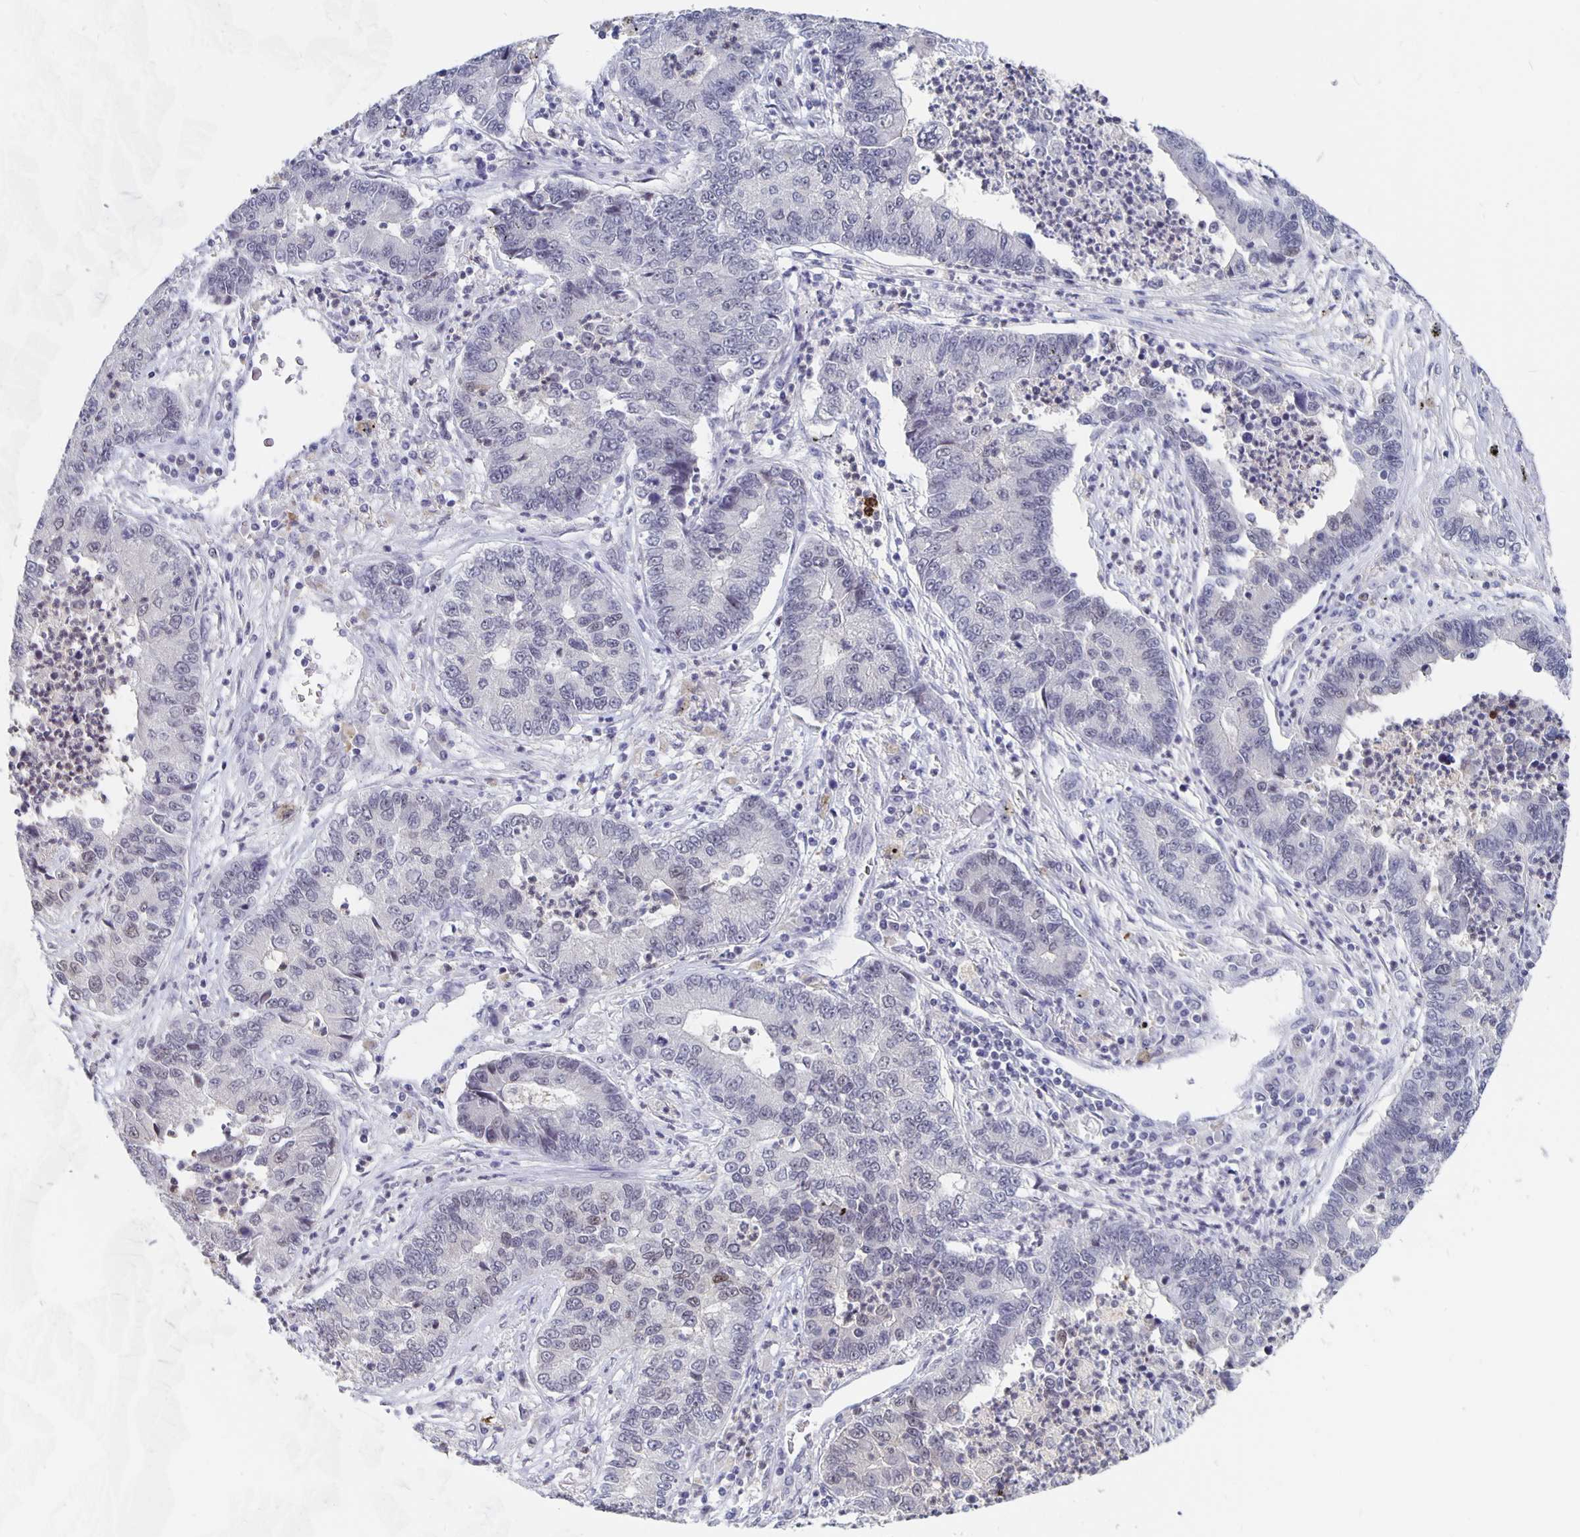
{"staining": {"intensity": "weak", "quantity": "<25%", "location": "nuclear"}, "tissue": "lung cancer", "cell_type": "Tumor cells", "image_type": "cancer", "snomed": [{"axis": "morphology", "description": "Adenocarcinoma, NOS"}, {"axis": "topography", "description": "Lung"}], "caption": "This is a micrograph of immunohistochemistry (IHC) staining of lung cancer (adenocarcinoma), which shows no positivity in tumor cells.", "gene": "ZNF691", "patient": {"sex": "female", "age": 57}}